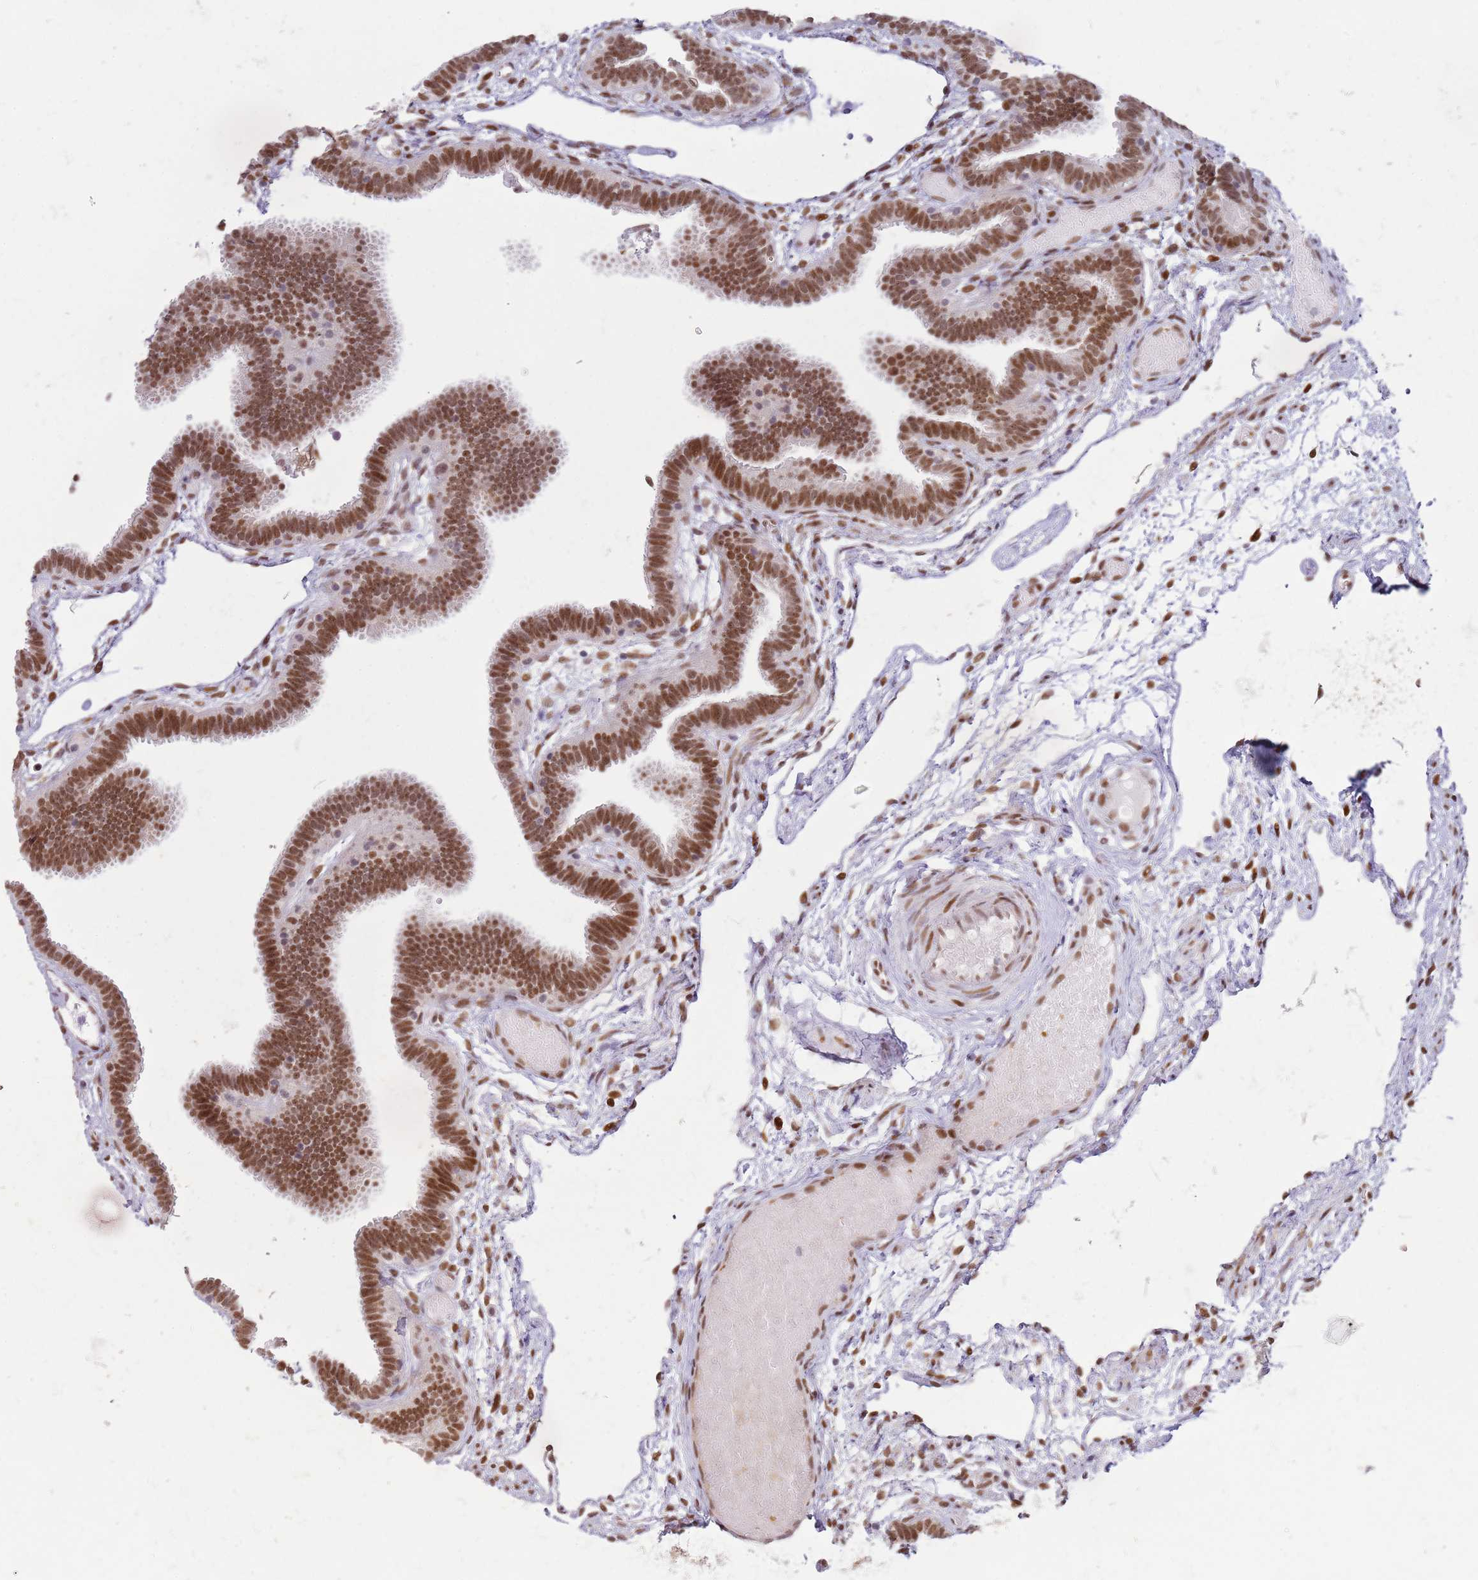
{"staining": {"intensity": "strong", "quantity": ">75%", "location": "nuclear"}, "tissue": "fallopian tube", "cell_type": "Glandular cells", "image_type": "normal", "snomed": [{"axis": "morphology", "description": "Normal tissue, NOS"}, {"axis": "topography", "description": "Fallopian tube"}], "caption": "Protein analysis of normal fallopian tube displays strong nuclear staining in approximately >75% of glandular cells.", "gene": "PHC2", "patient": {"sex": "female", "age": 37}}